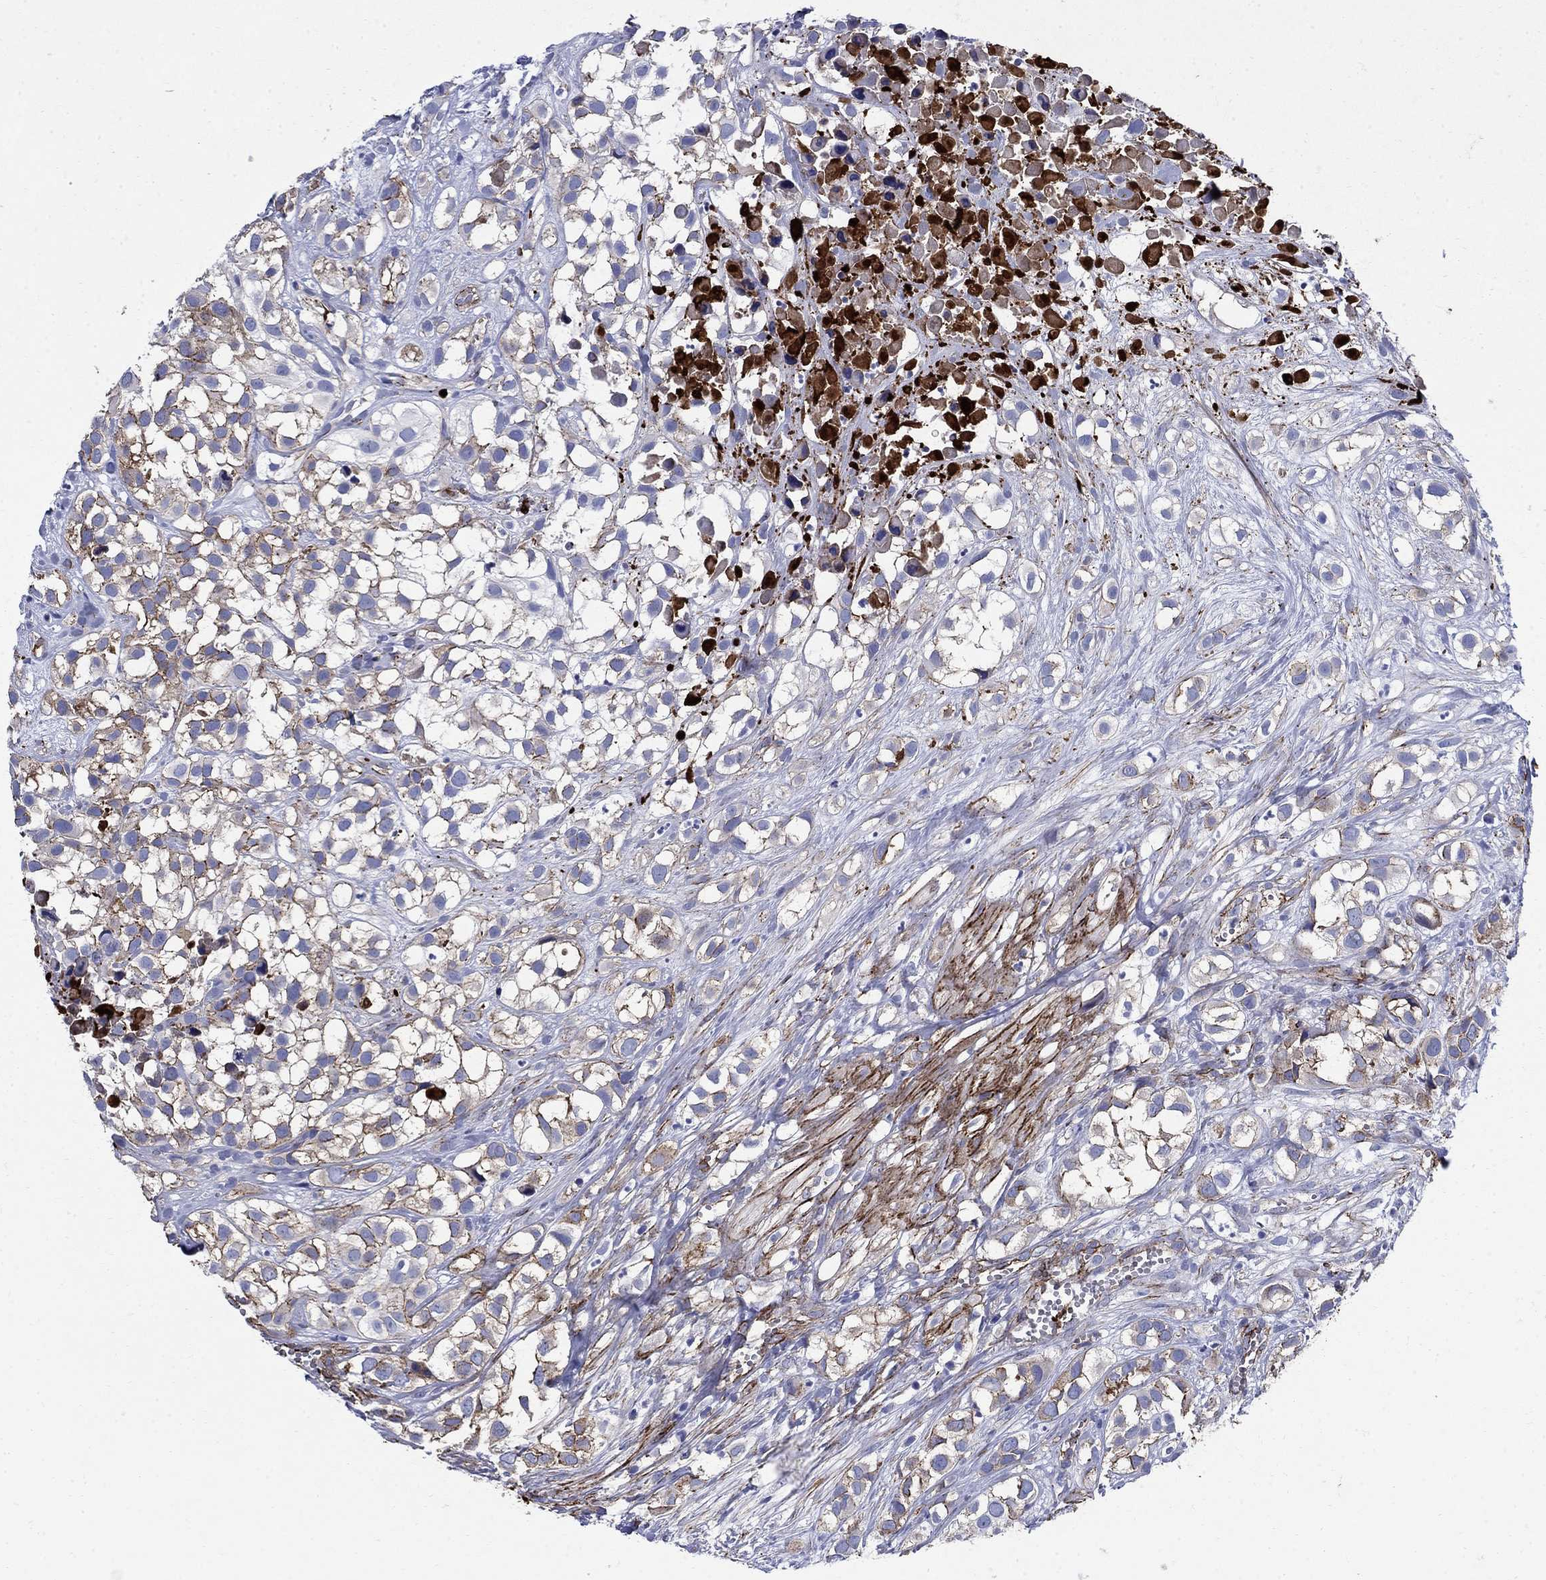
{"staining": {"intensity": "weak", "quantity": "<25%", "location": "cytoplasmic/membranous"}, "tissue": "urothelial cancer", "cell_type": "Tumor cells", "image_type": "cancer", "snomed": [{"axis": "morphology", "description": "Urothelial carcinoma, High grade"}, {"axis": "topography", "description": "Urinary bladder"}], "caption": "Immunohistochemical staining of human high-grade urothelial carcinoma displays no significant staining in tumor cells.", "gene": "VTN", "patient": {"sex": "male", "age": 56}}